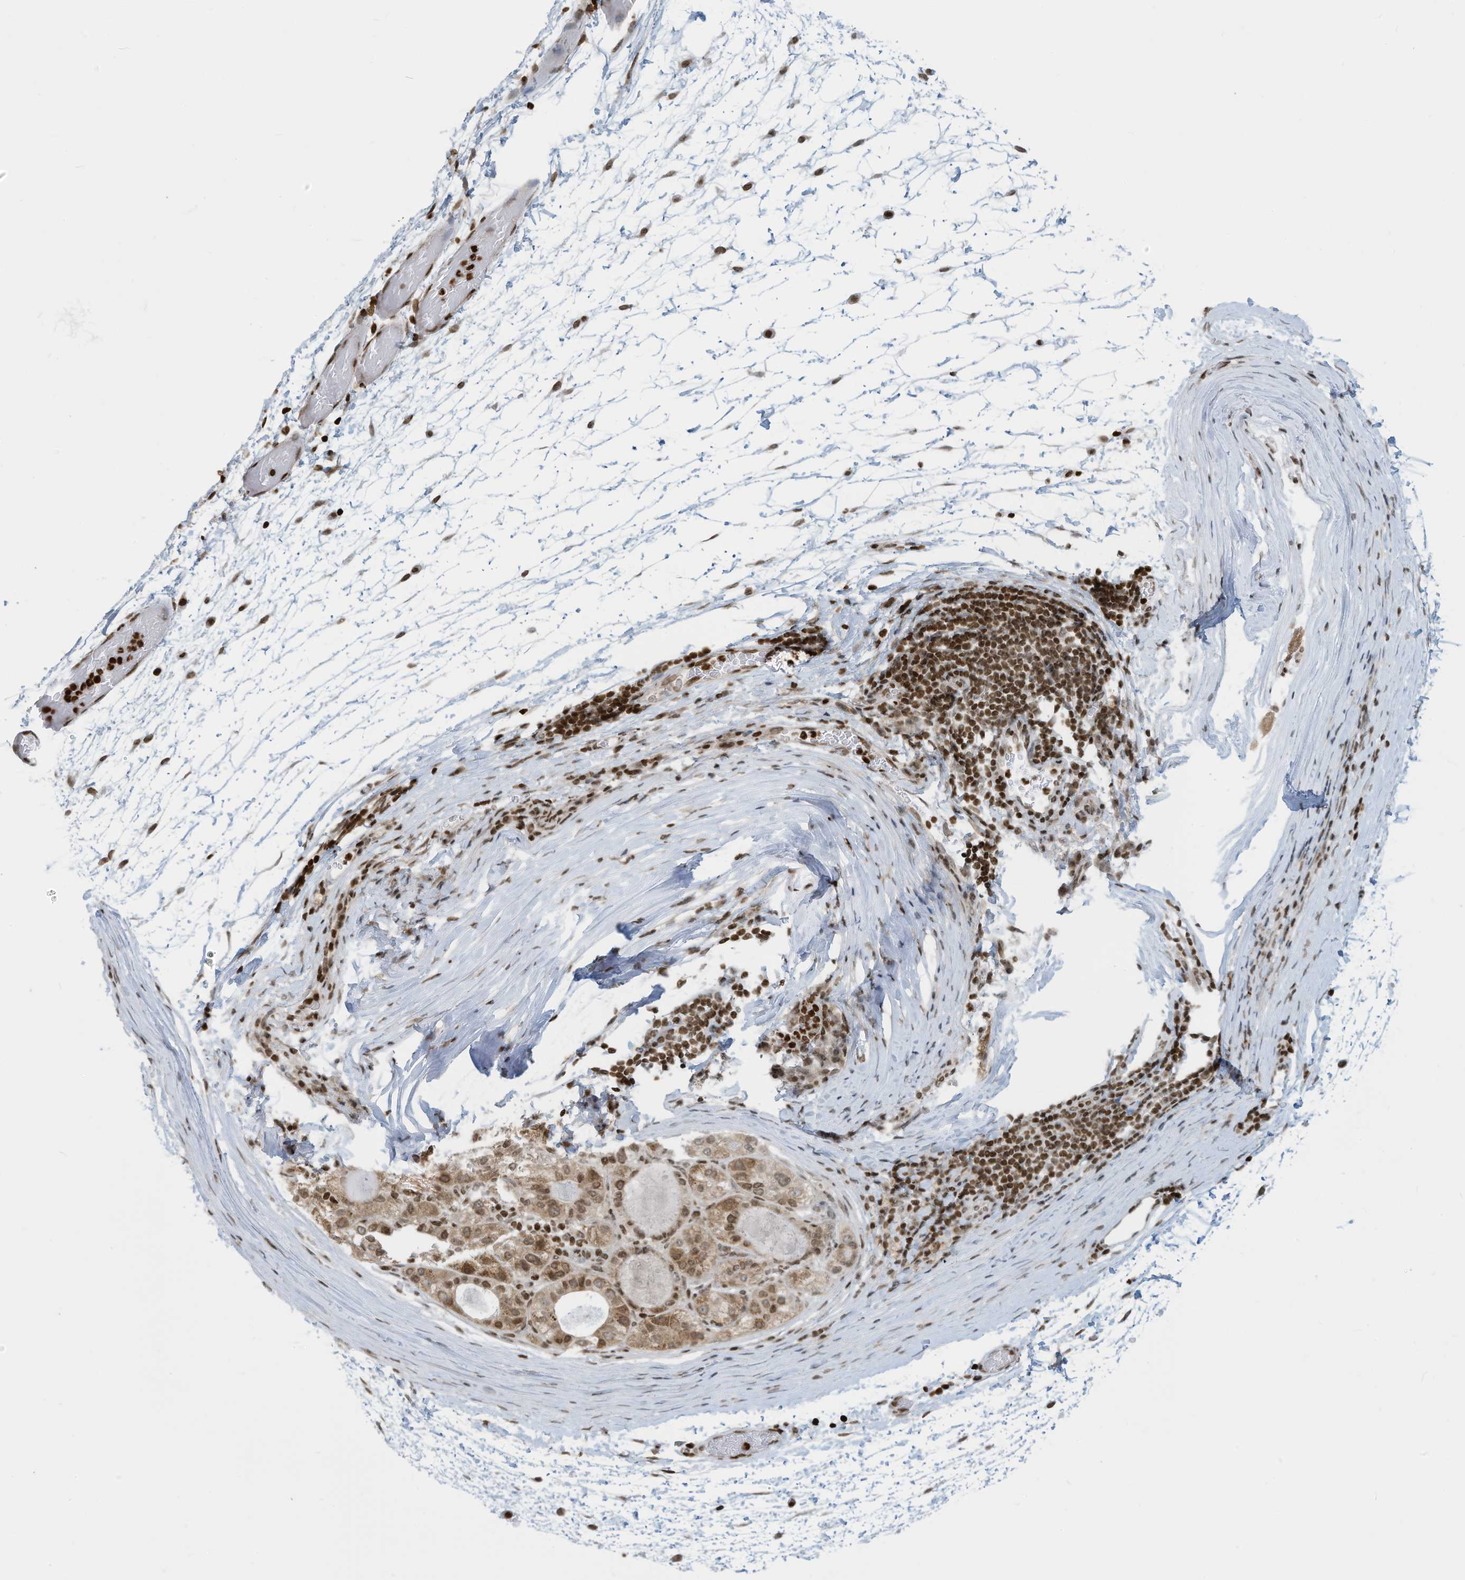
{"staining": {"intensity": "moderate", "quantity": ">75%", "location": "cytoplasmic/membranous,nuclear"}, "tissue": "liver cancer", "cell_type": "Tumor cells", "image_type": "cancer", "snomed": [{"axis": "morphology", "description": "Carcinoma, Hepatocellular, NOS"}, {"axis": "topography", "description": "Liver"}], "caption": "Immunohistochemistry micrograph of human liver cancer stained for a protein (brown), which exhibits medium levels of moderate cytoplasmic/membranous and nuclear staining in approximately >75% of tumor cells.", "gene": "ADI1", "patient": {"sex": "male", "age": 80}}